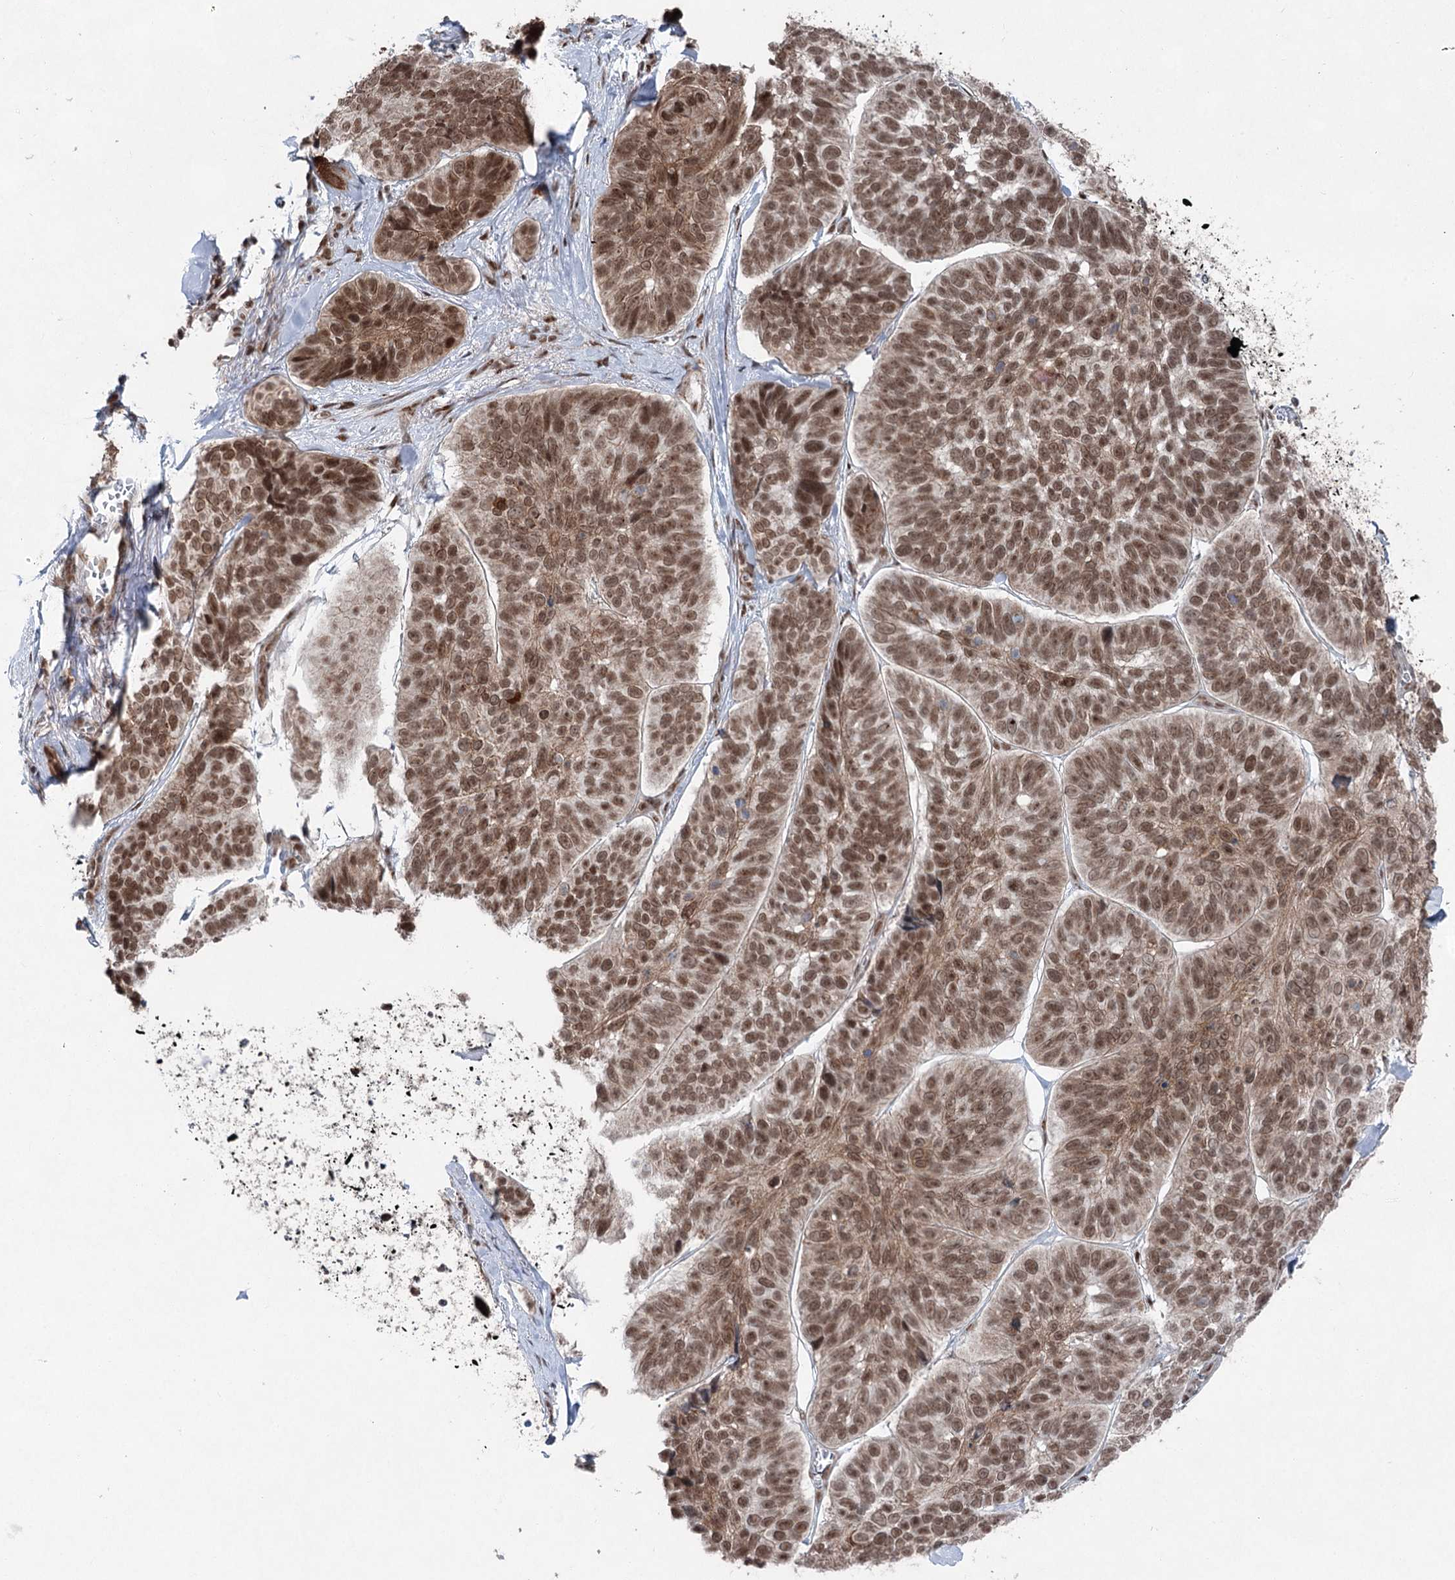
{"staining": {"intensity": "moderate", "quantity": ">75%", "location": "cytoplasmic/membranous,nuclear"}, "tissue": "skin cancer", "cell_type": "Tumor cells", "image_type": "cancer", "snomed": [{"axis": "morphology", "description": "Basal cell carcinoma"}, {"axis": "topography", "description": "Skin"}], "caption": "Tumor cells reveal medium levels of moderate cytoplasmic/membranous and nuclear staining in about >75% of cells in skin basal cell carcinoma.", "gene": "ZCCHC8", "patient": {"sex": "male", "age": 62}}